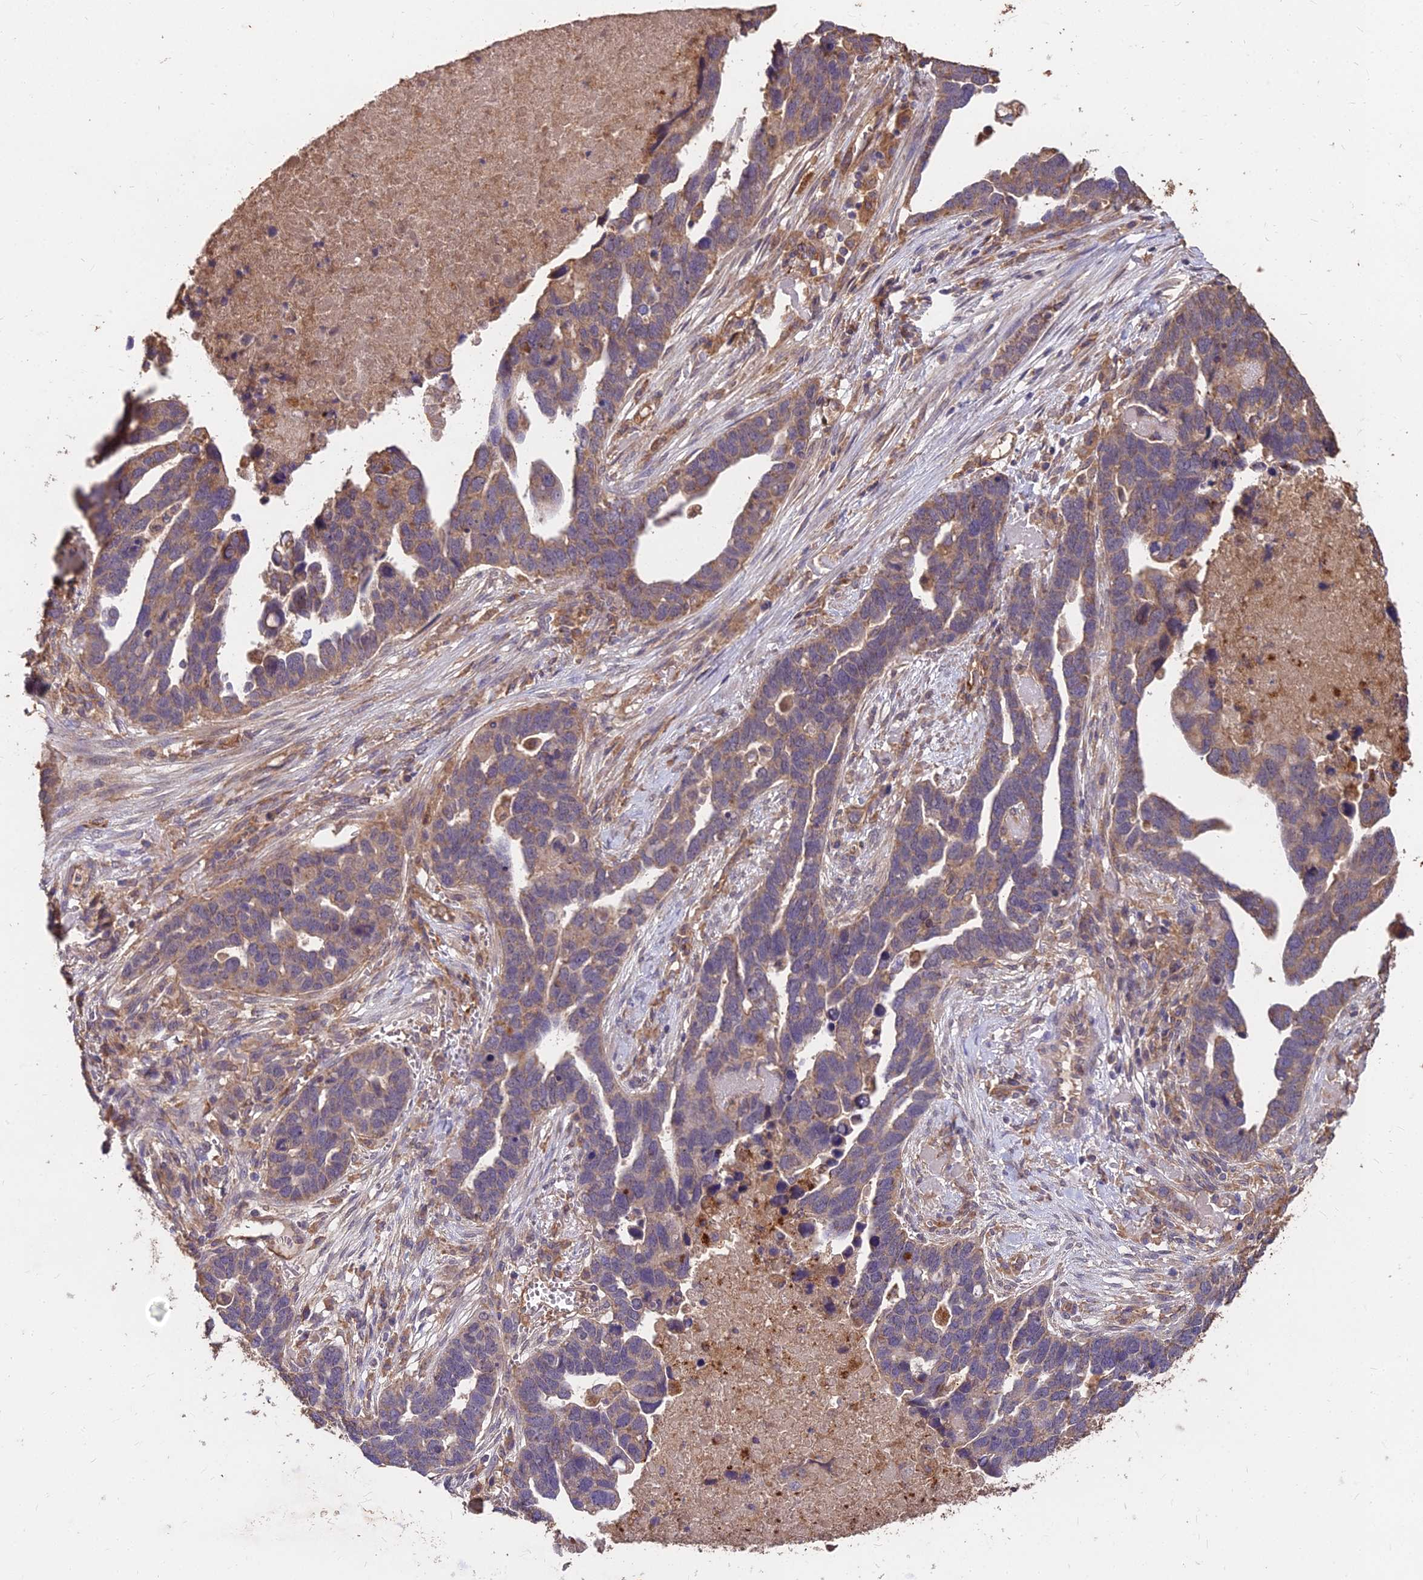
{"staining": {"intensity": "moderate", "quantity": "25%-75%", "location": "cytoplasmic/membranous"}, "tissue": "ovarian cancer", "cell_type": "Tumor cells", "image_type": "cancer", "snomed": [{"axis": "morphology", "description": "Cystadenocarcinoma, serous, NOS"}, {"axis": "topography", "description": "Ovary"}], "caption": "Brown immunohistochemical staining in serous cystadenocarcinoma (ovarian) shows moderate cytoplasmic/membranous staining in approximately 25%-75% of tumor cells. The staining was performed using DAB (3,3'-diaminobenzidine) to visualize the protein expression in brown, while the nuclei were stained in blue with hematoxylin (Magnification: 20x).", "gene": "CEMIP2", "patient": {"sex": "female", "age": 54}}